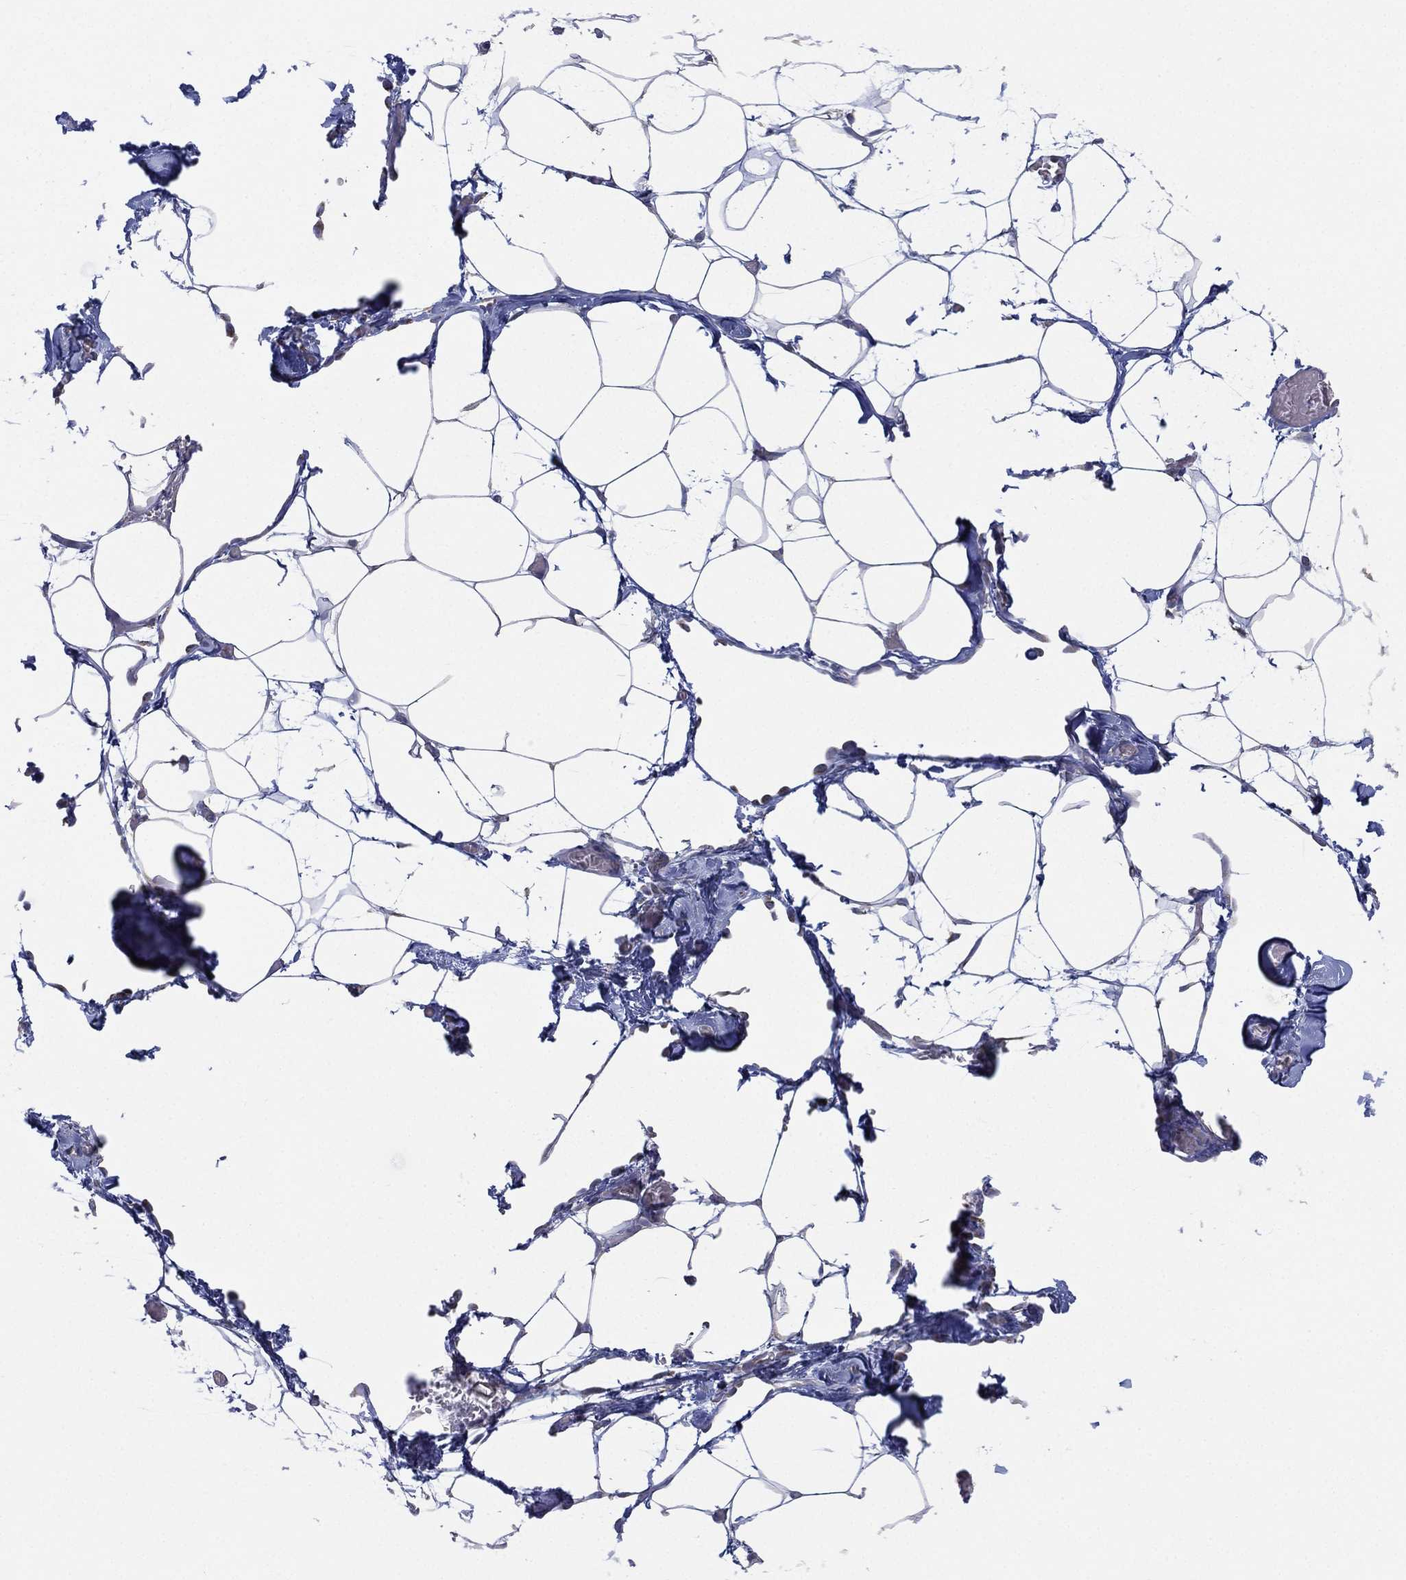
{"staining": {"intensity": "negative", "quantity": "none", "location": "none"}, "tissue": "adipose tissue", "cell_type": "Adipocytes", "image_type": "normal", "snomed": [{"axis": "morphology", "description": "Normal tissue, NOS"}, {"axis": "topography", "description": "Adipose tissue"}], "caption": "High power microscopy photomicrograph of an IHC image of unremarkable adipose tissue, revealing no significant staining in adipocytes.", "gene": "INA", "patient": {"sex": "male", "age": 57}}